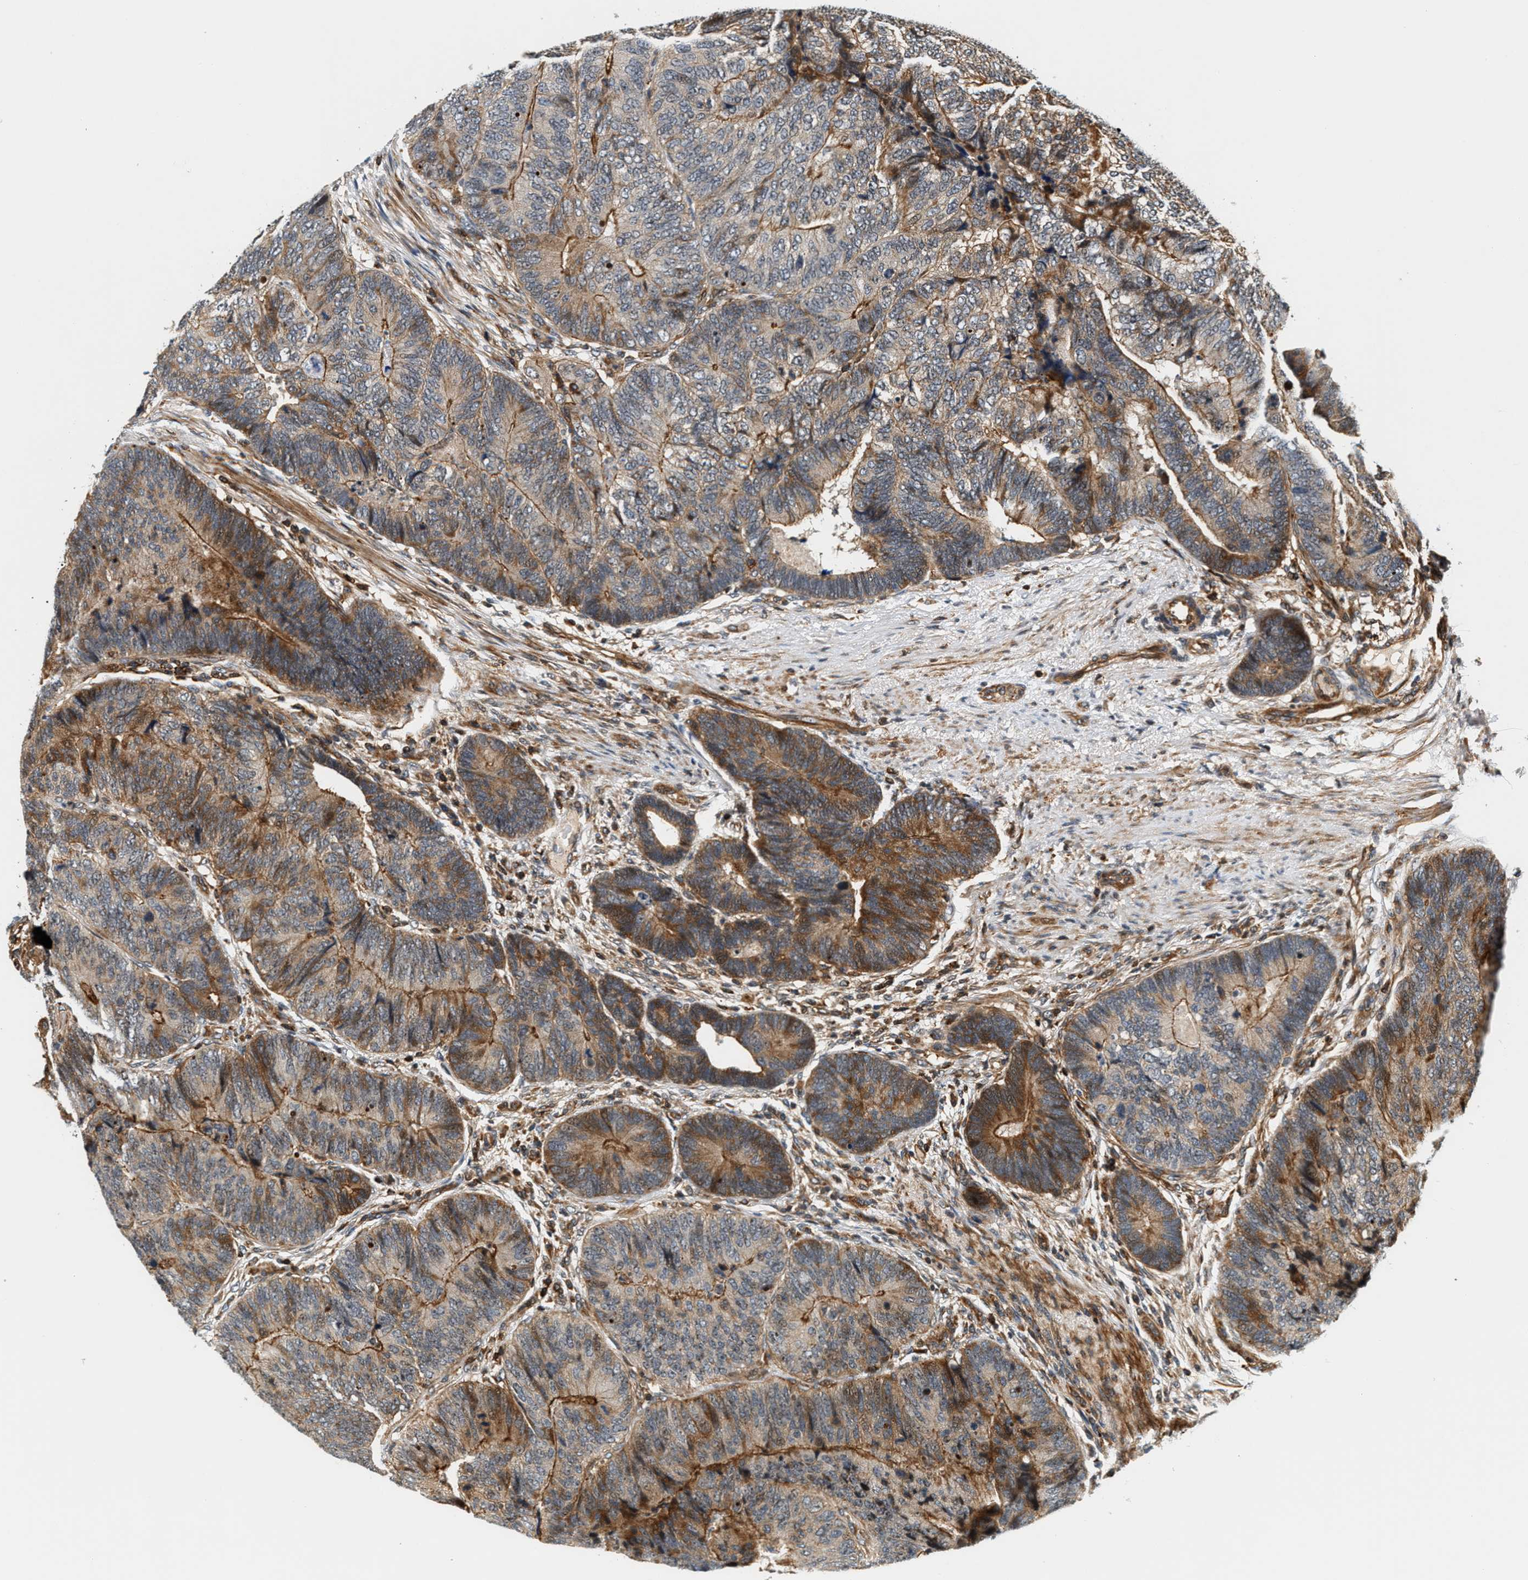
{"staining": {"intensity": "weak", "quantity": ">75%", "location": "cytoplasmic/membranous"}, "tissue": "colorectal cancer", "cell_type": "Tumor cells", "image_type": "cancer", "snomed": [{"axis": "morphology", "description": "Adenocarcinoma, NOS"}, {"axis": "topography", "description": "Colon"}], "caption": "A brown stain shows weak cytoplasmic/membranous positivity of a protein in human colorectal cancer (adenocarcinoma) tumor cells.", "gene": "SAMD9", "patient": {"sex": "female", "age": 67}}